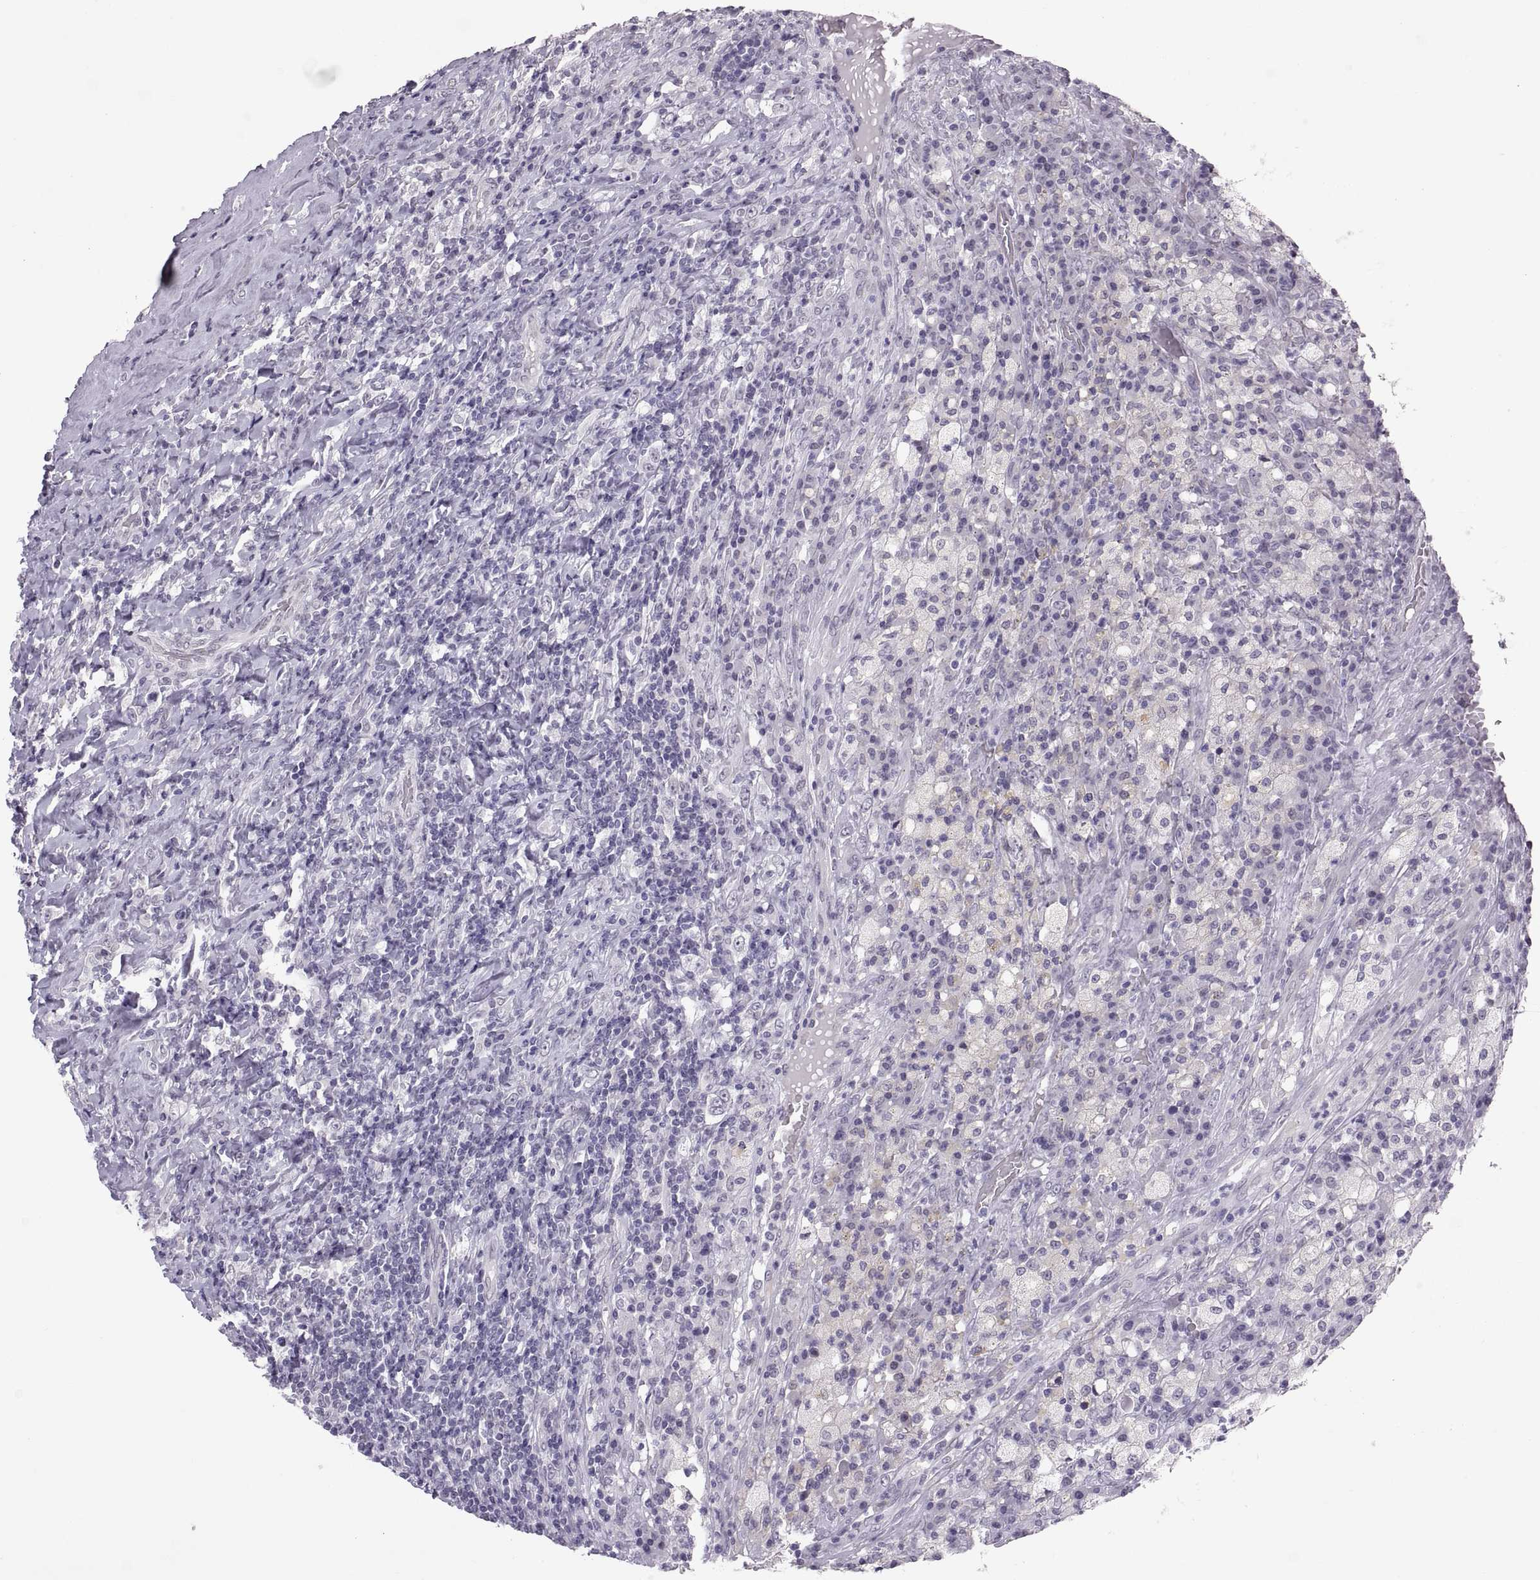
{"staining": {"intensity": "negative", "quantity": "none", "location": "none"}, "tissue": "testis cancer", "cell_type": "Tumor cells", "image_type": "cancer", "snomed": [{"axis": "morphology", "description": "Necrosis, NOS"}, {"axis": "morphology", "description": "Carcinoma, Embryonal, NOS"}, {"axis": "topography", "description": "Testis"}], "caption": "Tumor cells are negative for protein expression in human testis embryonal carcinoma. (DAB IHC with hematoxylin counter stain).", "gene": "KRT77", "patient": {"sex": "male", "age": 19}}